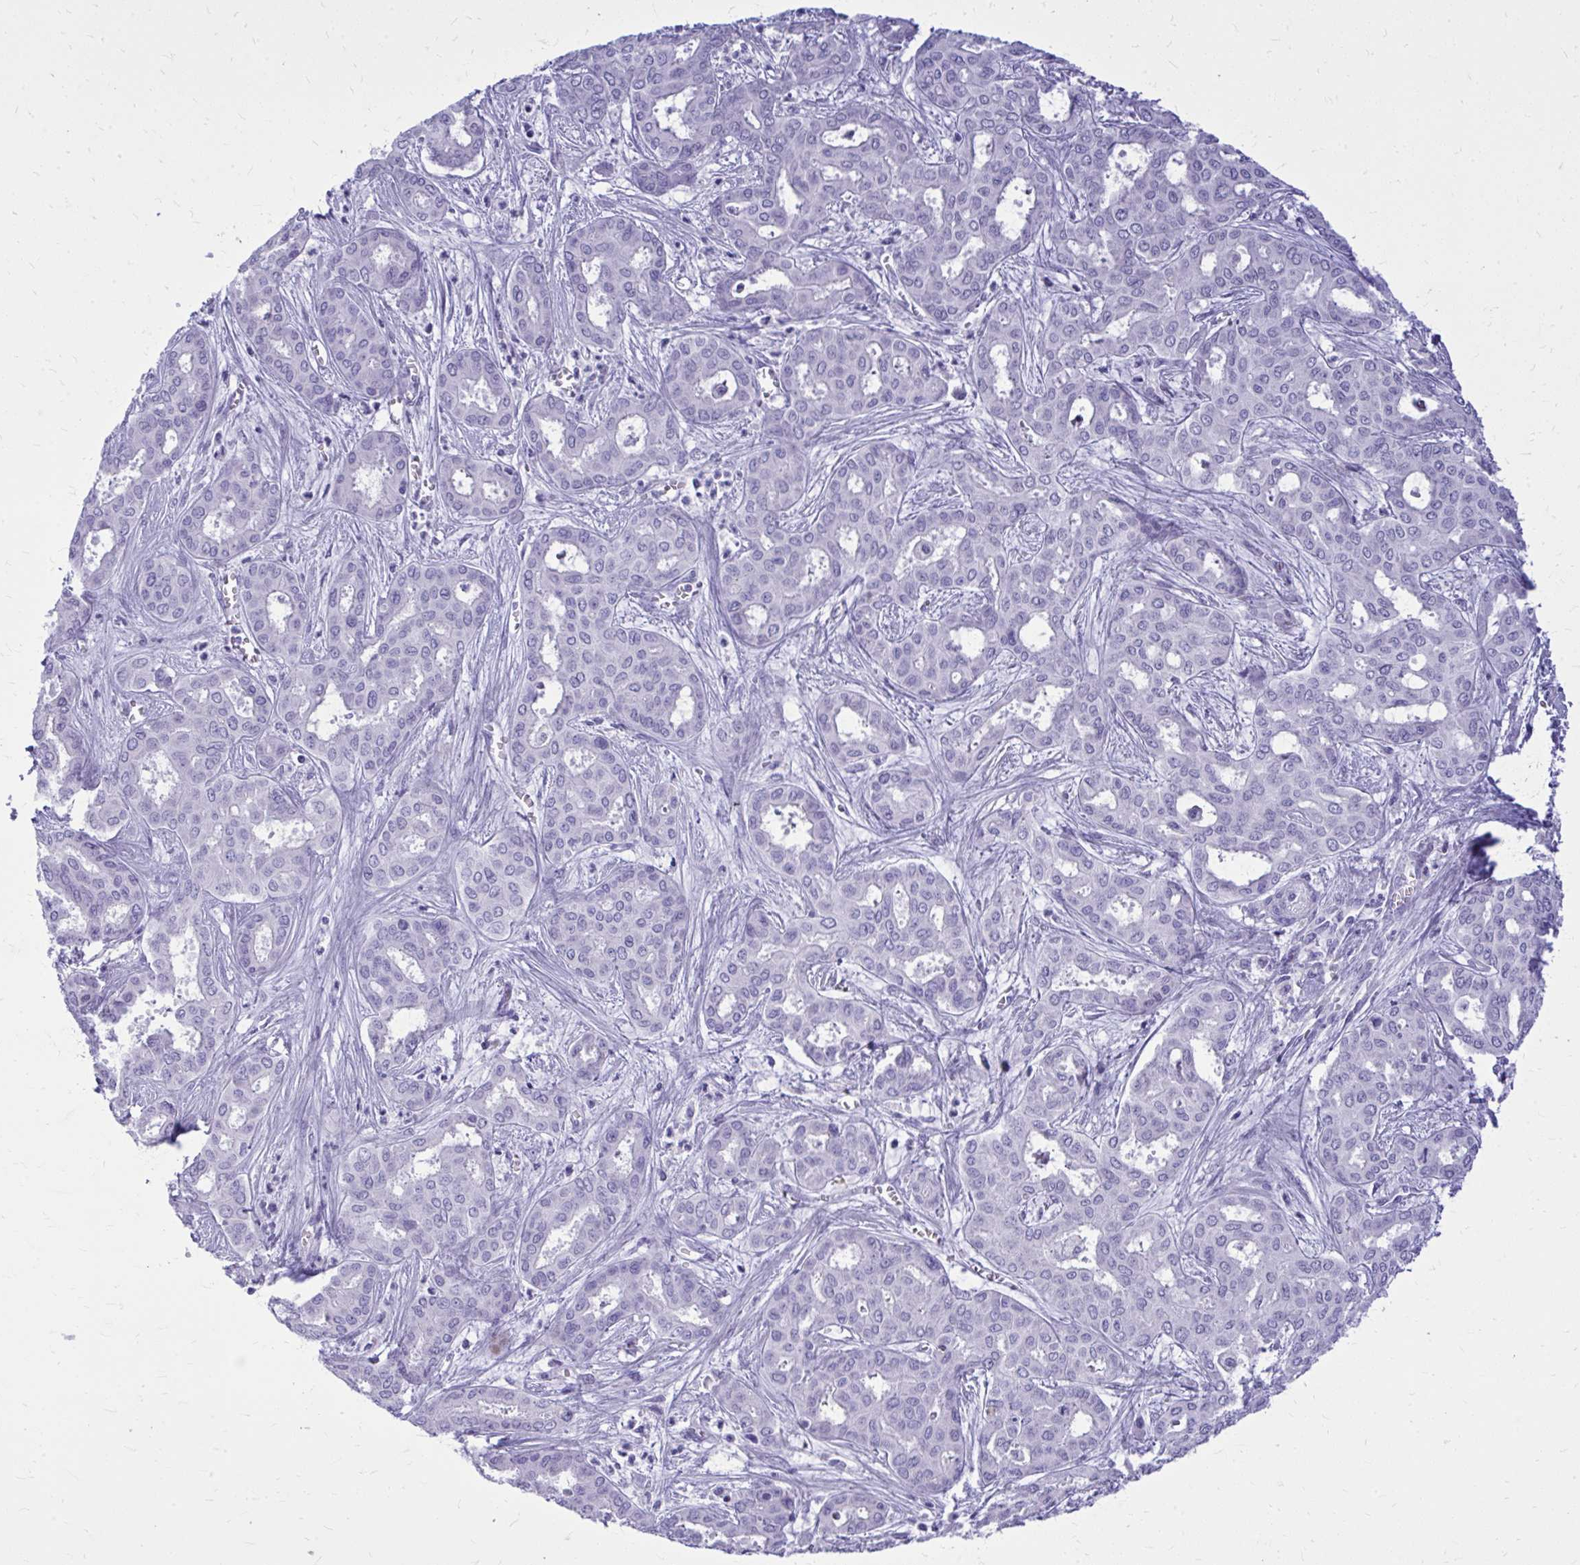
{"staining": {"intensity": "negative", "quantity": "none", "location": "none"}, "tissue": "liver cancer", "cell_type": "Tumor cells", "image_type": "cancer", "snomed": [{"axis": "morphology", "description": "Cholangiocarcinoma"}, {"axis": "topography", "description": "Liver"}], "caption": "DAB (3,3'-diaminobenzidine) immunohistochemical staining of cholangiocarcinoma (liver) reveals no significant expression in tumor cells.", "gene": "BCL6B", "patient": {"sex": "female", "age": 64}}